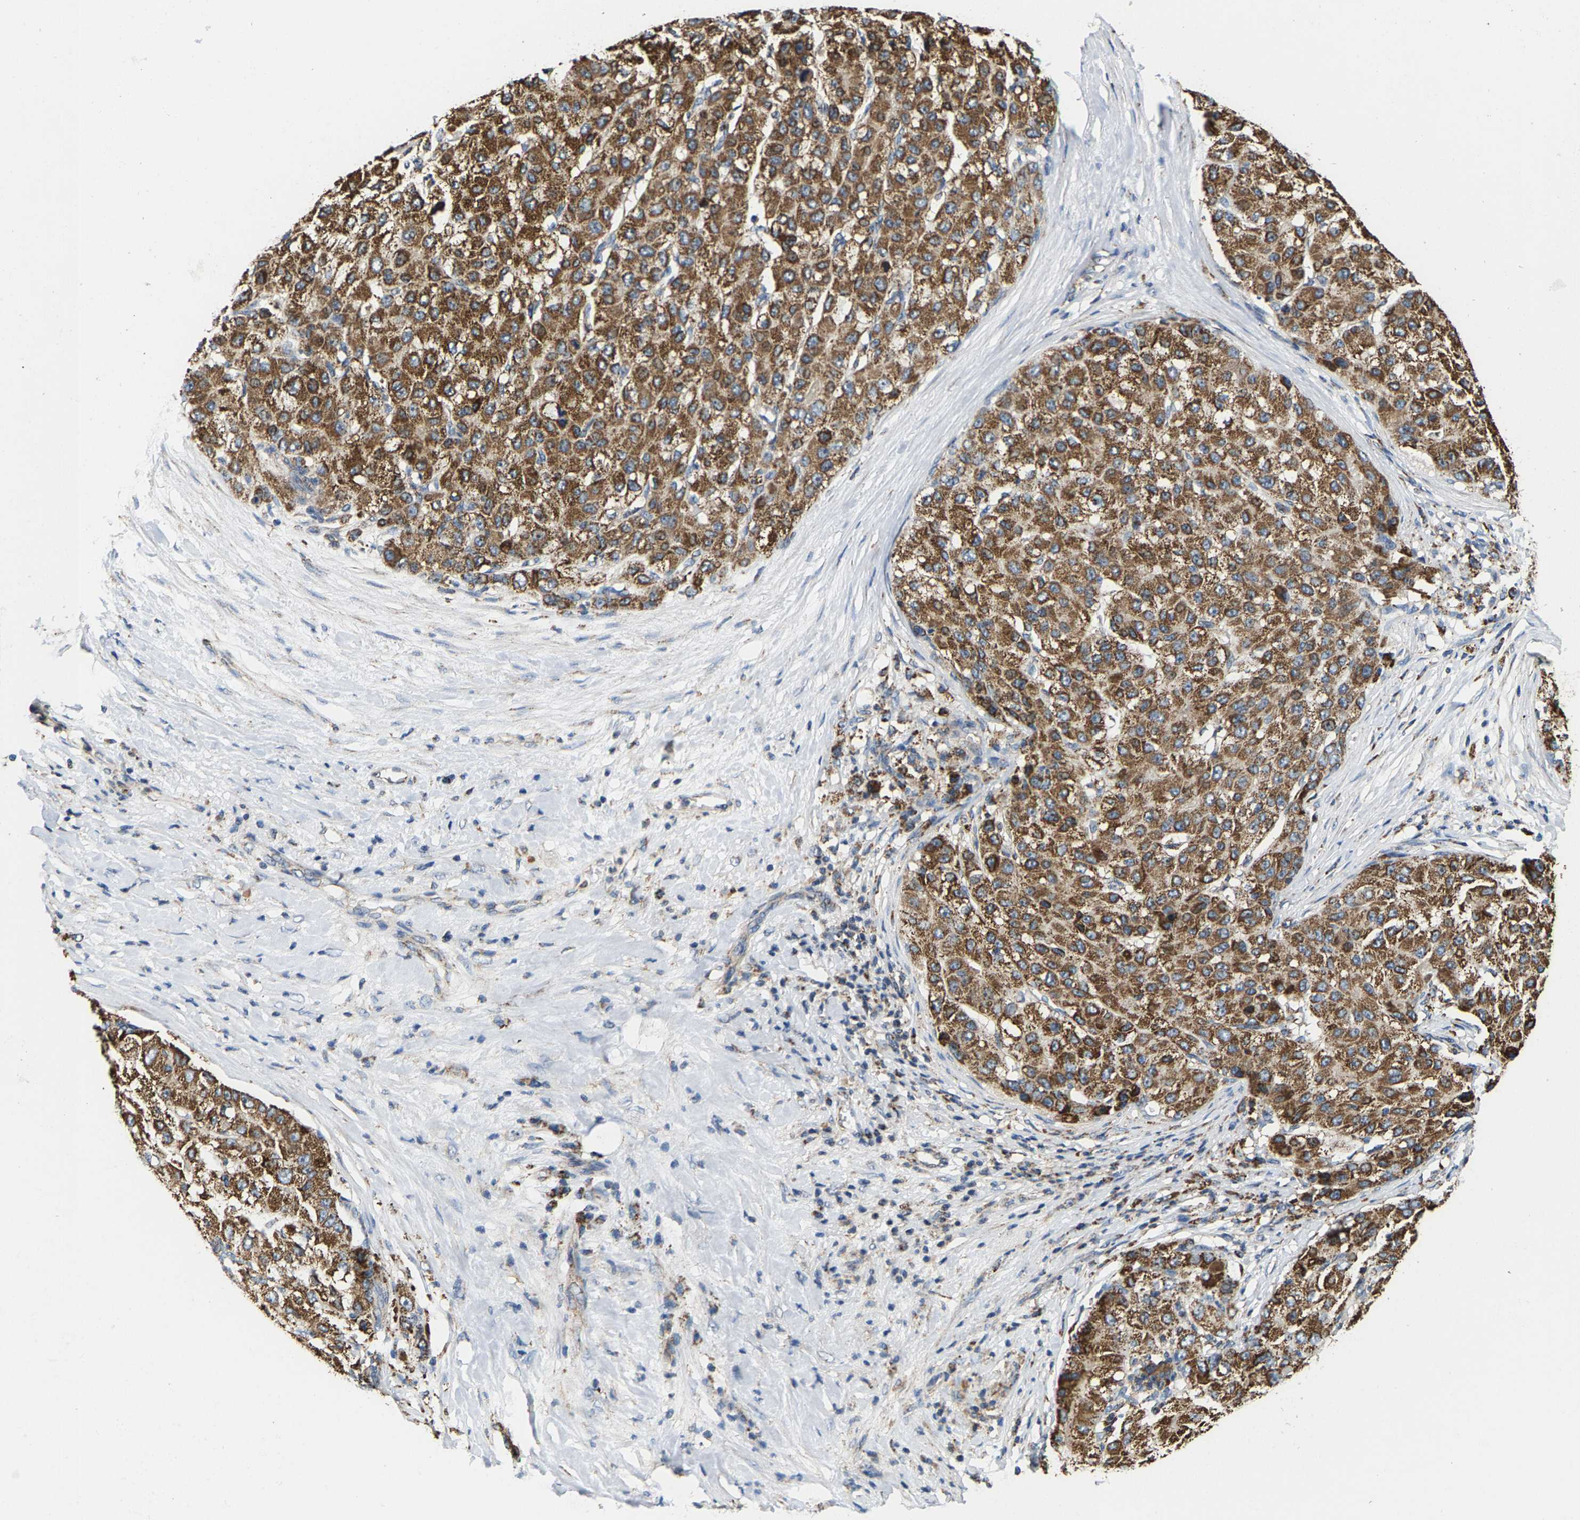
{"staining": {"intensity": "moderate", "quantity": ">75%", "location": "cytoplasmic/membranous"}, "tissue": "liver cancer", "cell_type": "Tumor cells", "image_type": "cancer", "snomed": [{"axis": "morphology", "description": "Carcinoma, Hepatocellular, NOS"}, {"axis": "topography", "description": "Liver"}], "caption": "Protein expression analysis of human liver cancer reveals moderate cytoplasmic/membranous expression in approximately >75% of tumor cells.", "gene": "SHMT2", "patient": {"sex": "male", "age": 80}}